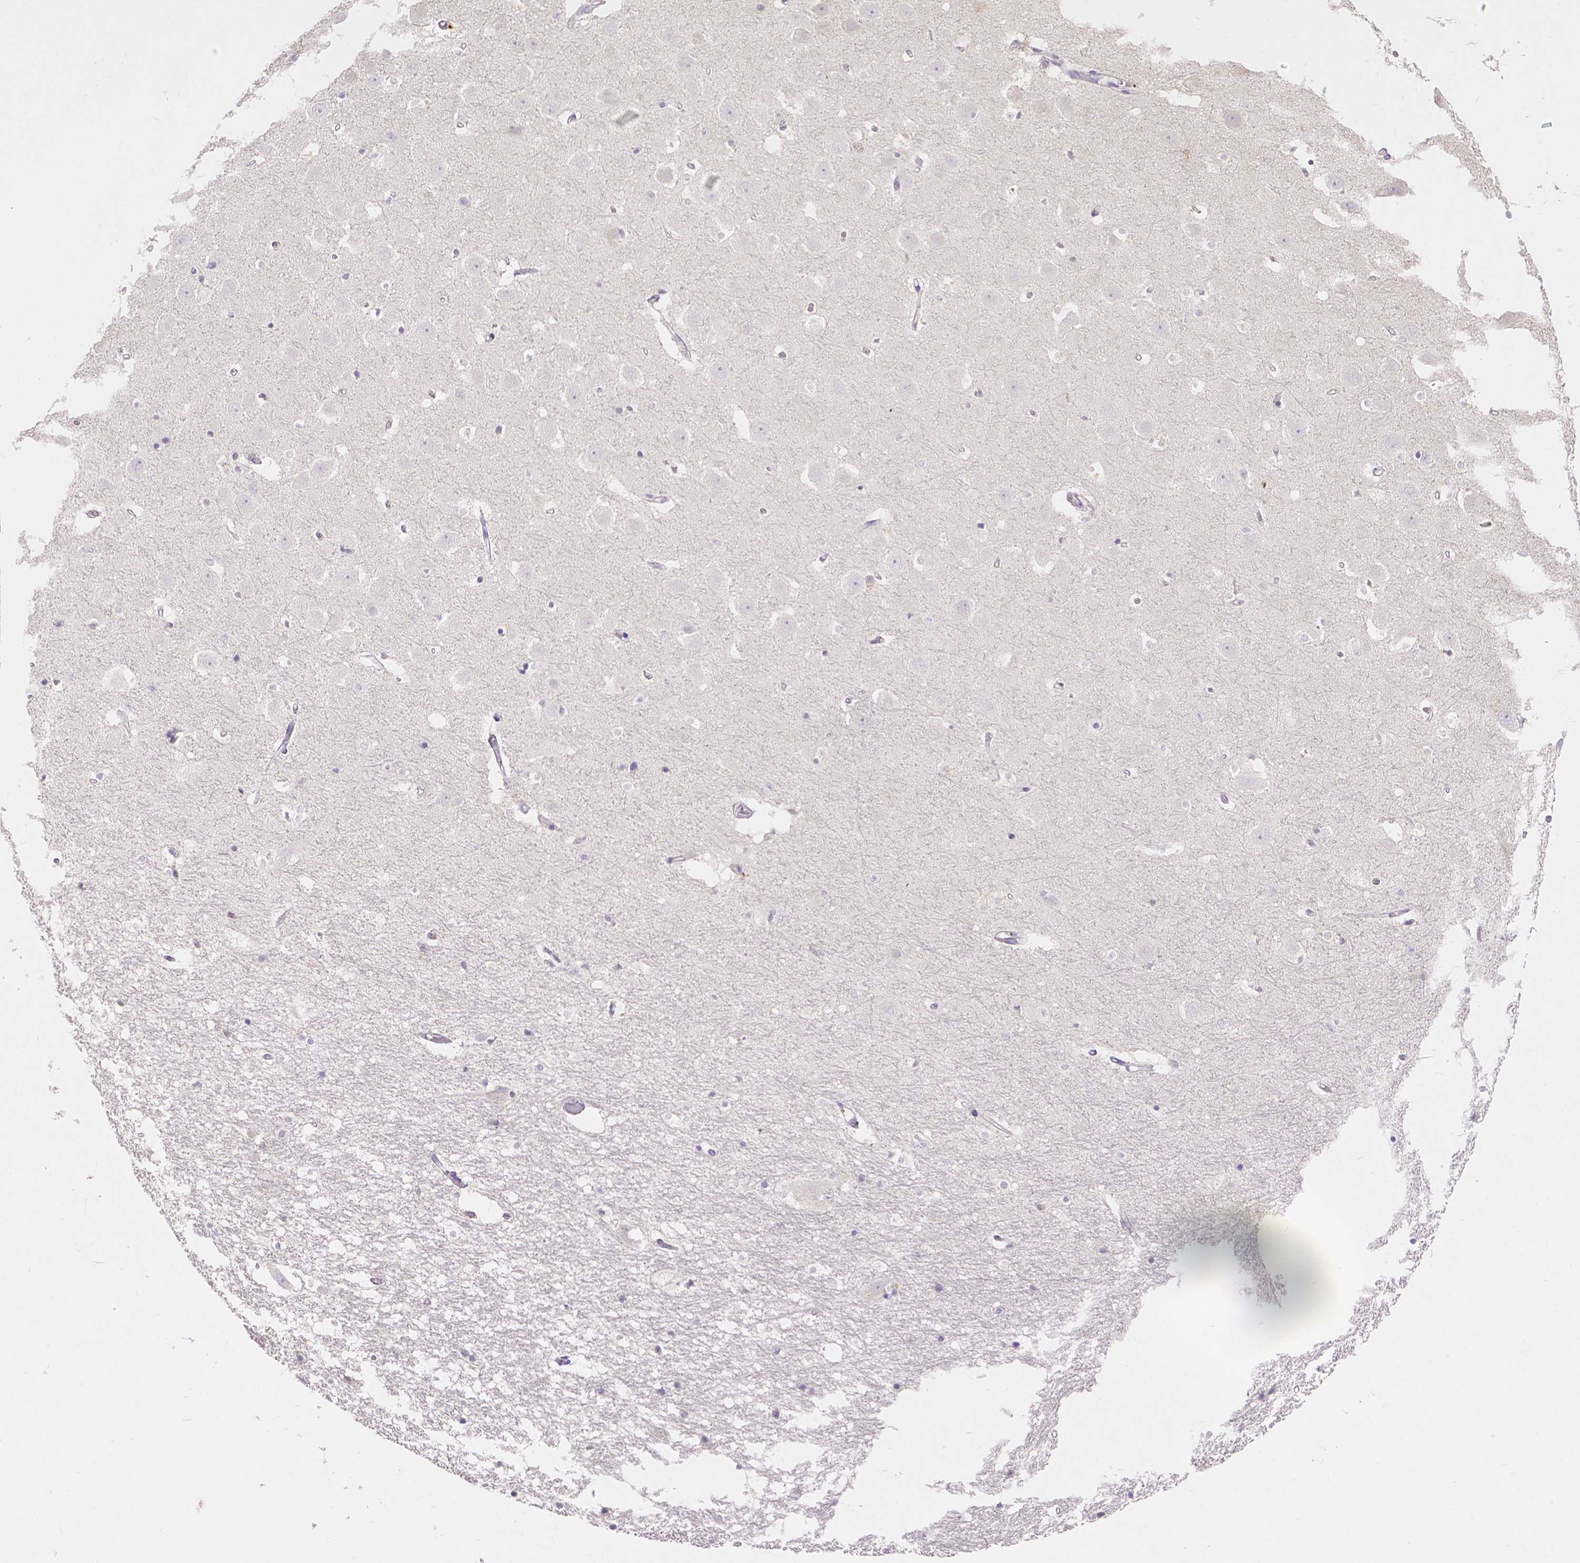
{"staining": {"intensity": "negative", "quantity": "none", "location": "none"}, "tissue": "hippocampus", "cell_type": "Glial cells", "image_type": "normal", "snomed": [{"axis": "morphology", "description": "Normal tissue, NOS"}, {"axis": "topography", "description": "Hippocampus"}], "caption": "High magnification brightfield microscopy of benign hippocampus stained with DAB (3,3'-diaminobenzidine) (brown) and counterstained with hematoxylin (blue): glial cells show no significant positivity. The staining is performed using DAB brown chromogen with nuclei counter-stained in using hematoxylin.", "gene": "DCAF4L1", "patient": {"sex": "male", "age": 44}}